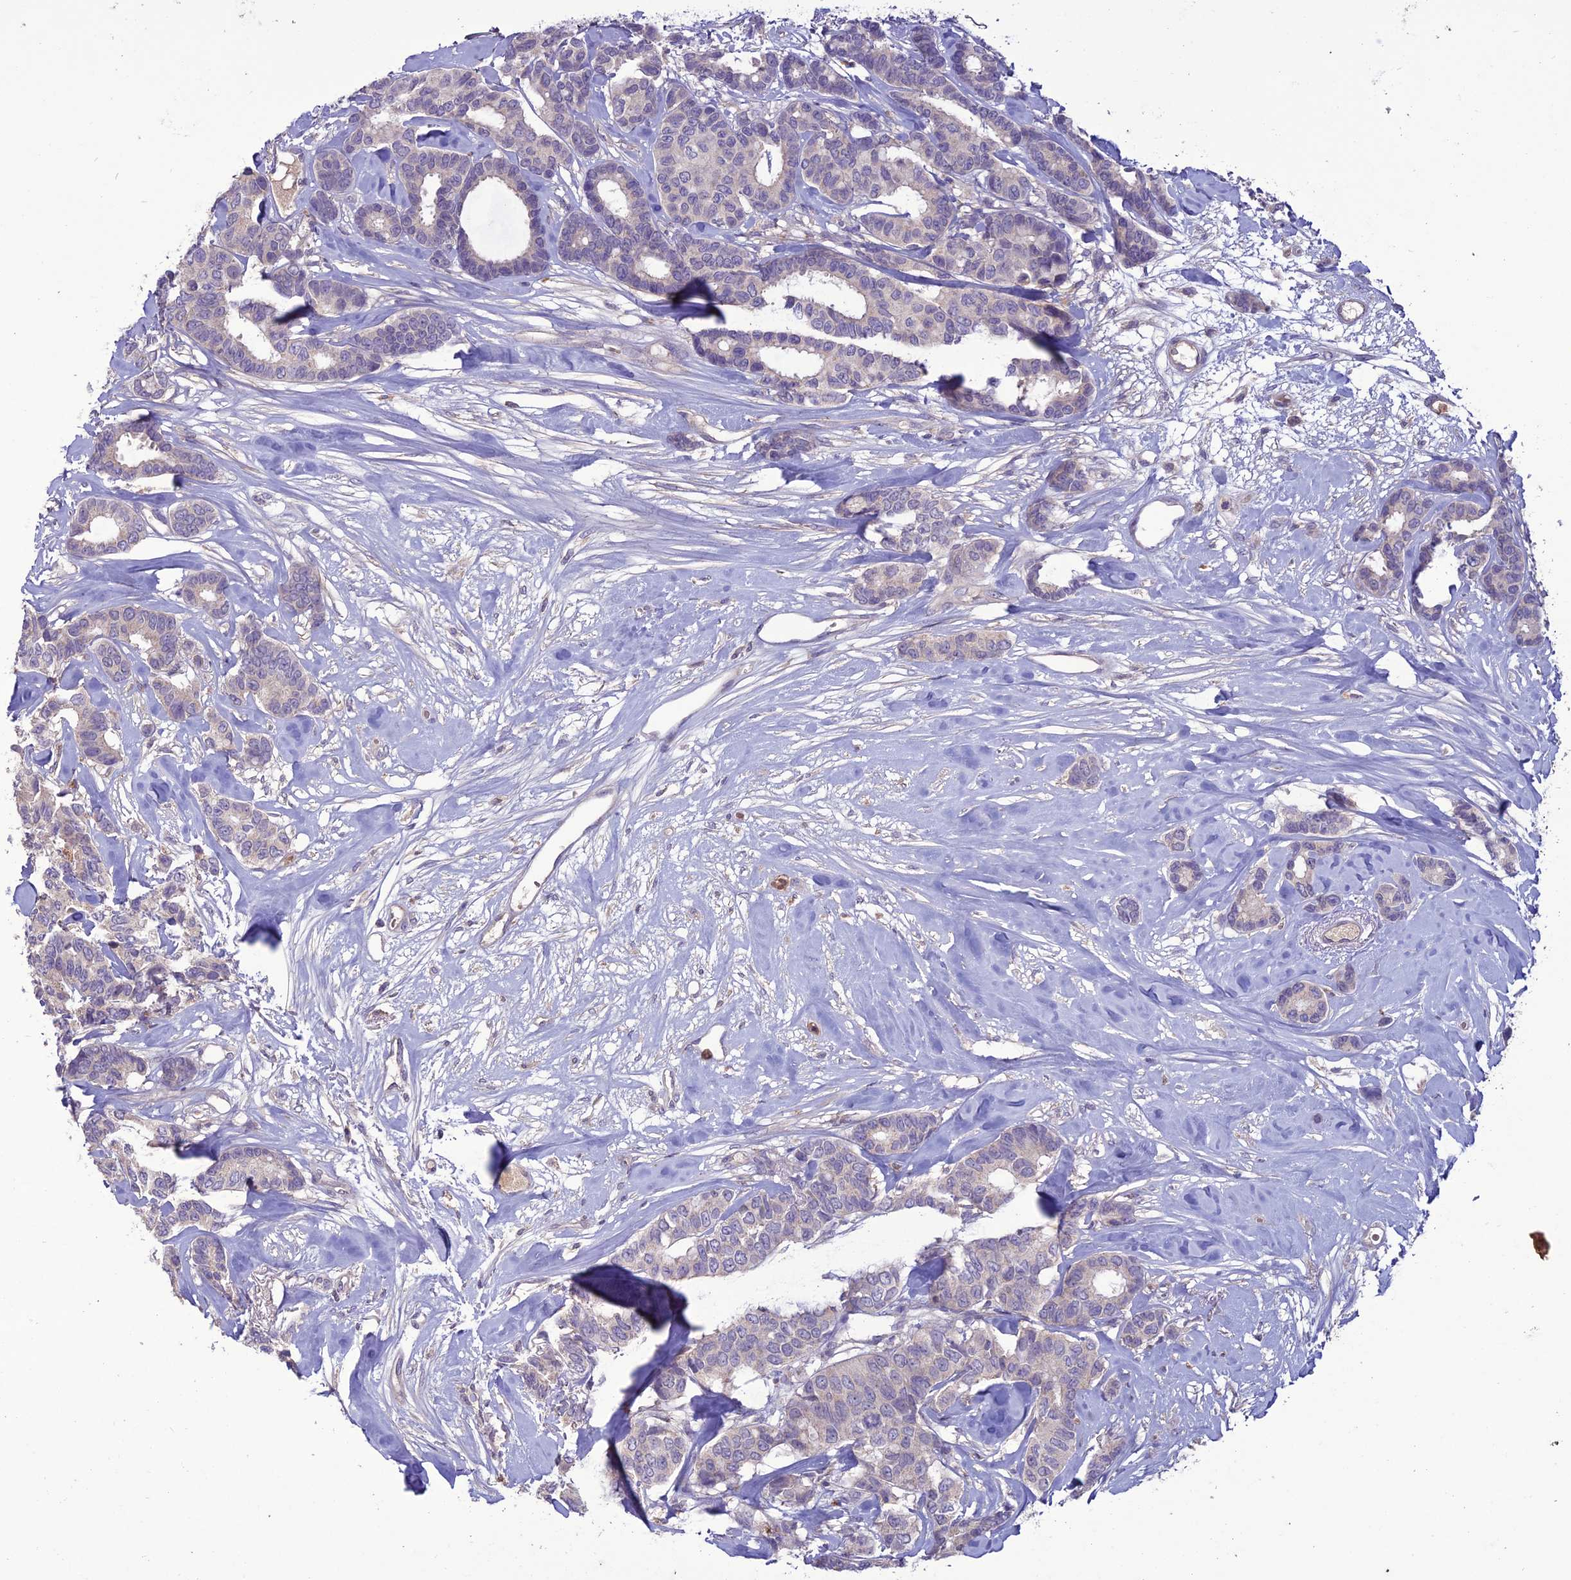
{"staining": {"intensity": "negative", "quantity": "none", "location": "none"}, "tissue": "breast cancer", "cell_type": "Tumor cells", "image_type": "cancer", "snomed": [{"axis": "morphology", "description": "Duct carcinoma"}, {"axis": "topography", "description": "Breast"}], "caption": "High power microscopy photomicrograph of an IHC histopathology image of breast cancer, revealing no significant positivity in tumor cells.", "gene": "C2orf76", "patient": {"sex": "female", "age": 87}}